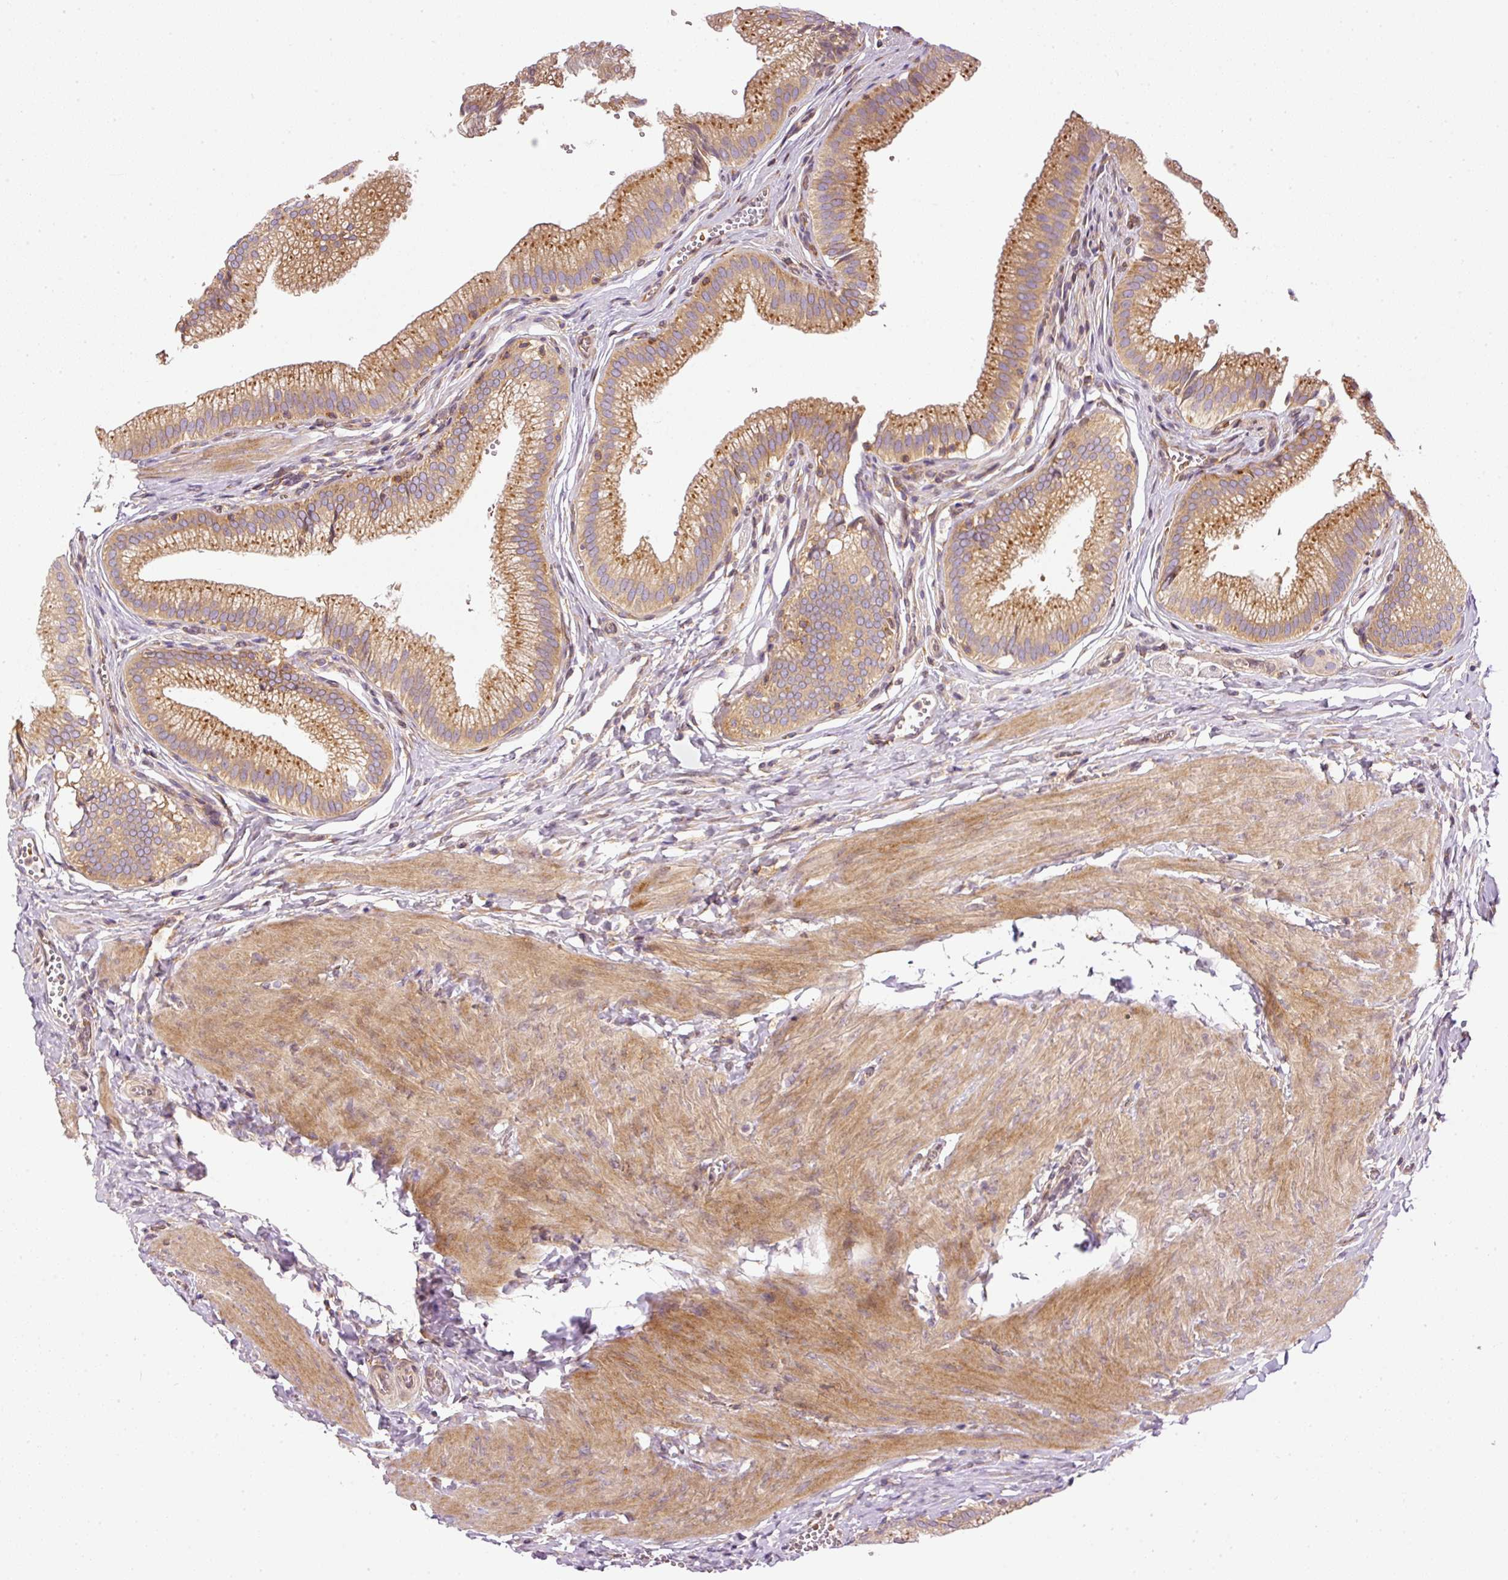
{"staining": {"intensity": "moderate", "quantity": ">75%", "location": "cytoplasmic/membranous"}, "tissue": "gallbladder", "cell_type": "Glandular cells", "image_type": "normal", "snomed": [{"axis": "morphology", "description": "Normal tissue, NOS"}, {"axis": "topography", "description": "Gallbladder"}, {"axis": "topography", "description": "Peripheral nerve tissue"}], "caption": "Protein staining of unremarkable gallbladder displays moderate cytoplasmic/membranous positivity in approximately >75% of glandular cells.", "gene": "TBC1D2B", "patient": {"sex": "male", "age": 17}}